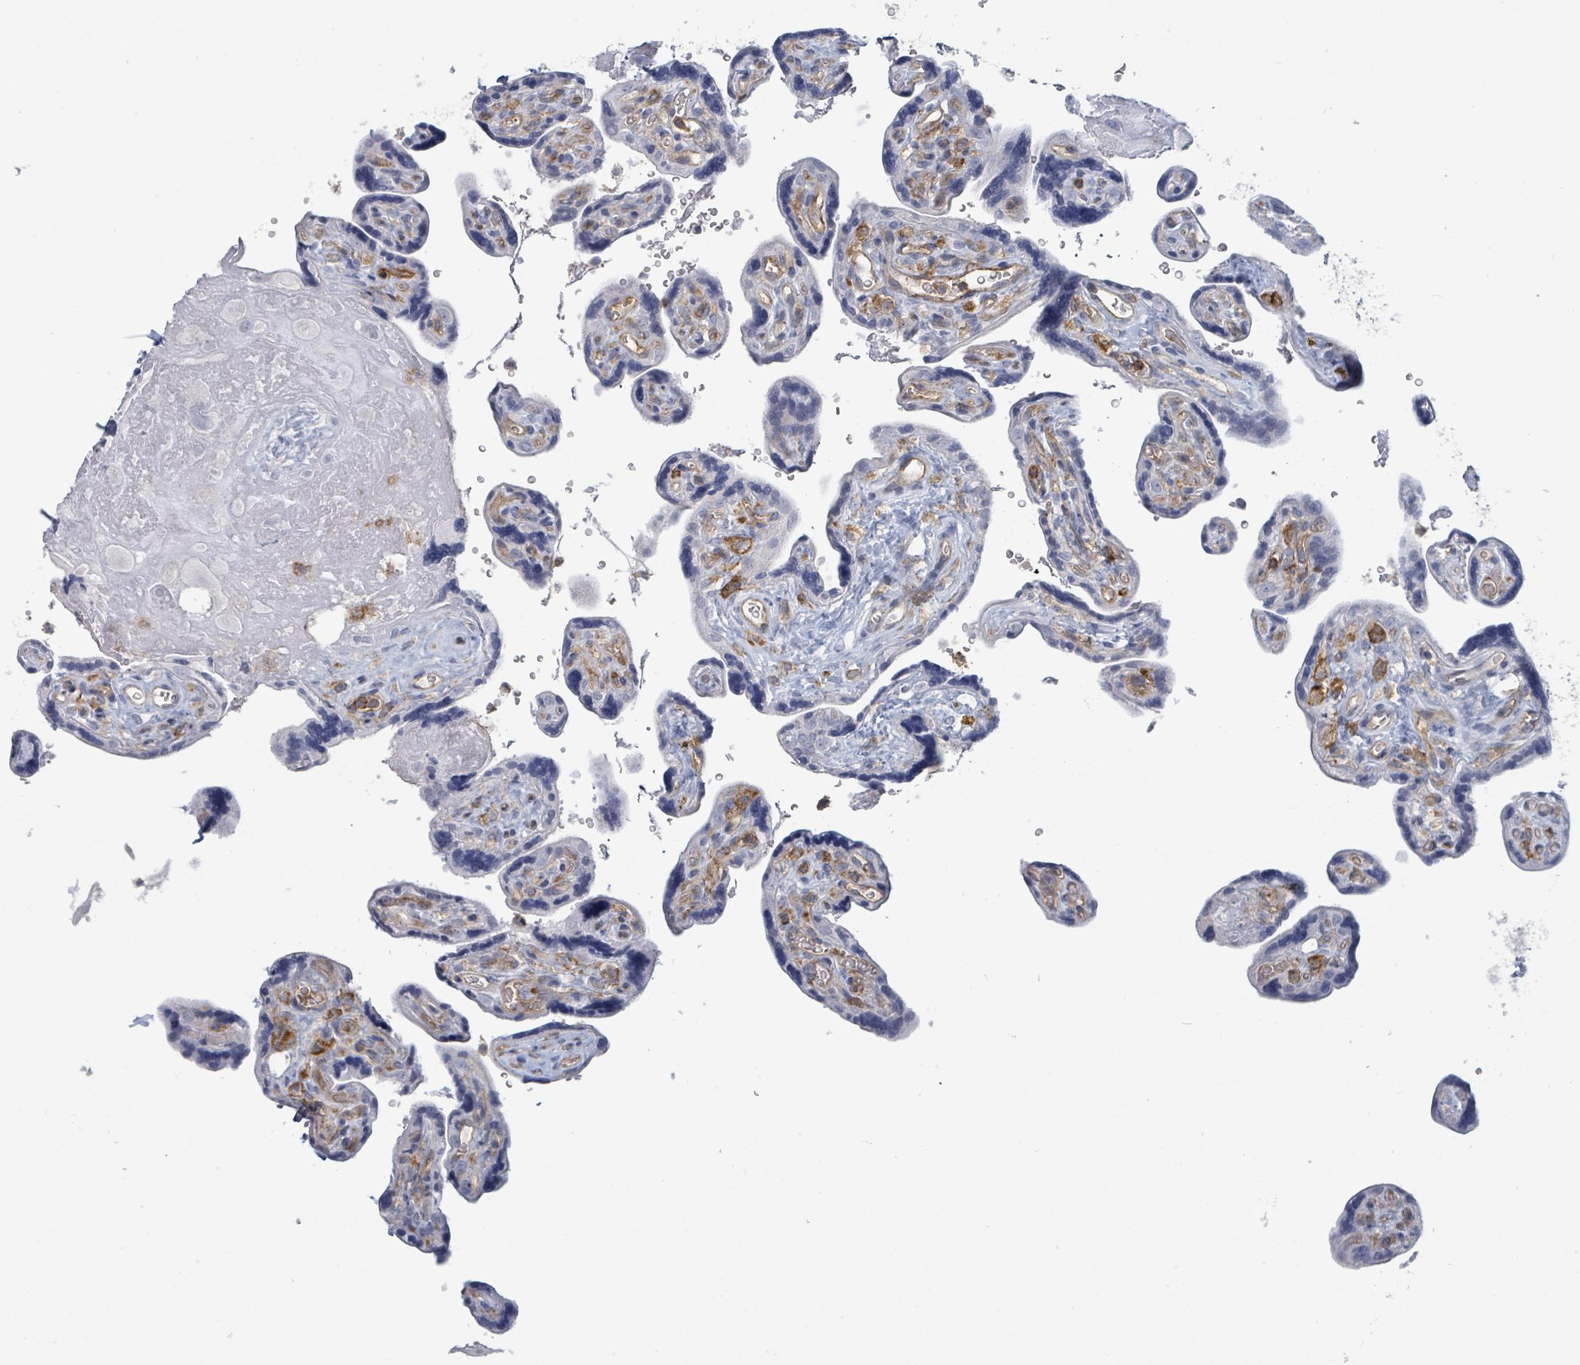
{"staining": {"intensity": "negative", "quantity": "none", "location": "none"}, "tissue": "placenta", "cell_type": "Decidual cells", "image_type": "normal", "snomed": [{"axis": "morphology", "description": "Normal tissue, NOS"}, {"axis": "topography", "description": "Placenta"}], "caption": "Immunohistochemistry (IHC) micrograph of unremarkable placenta: human placenta stained with DAB demonstrates no significant protein staining in decidual cells.", "gene": "TNFRSF14", "patient": {"sex": "female", "age": 39}}